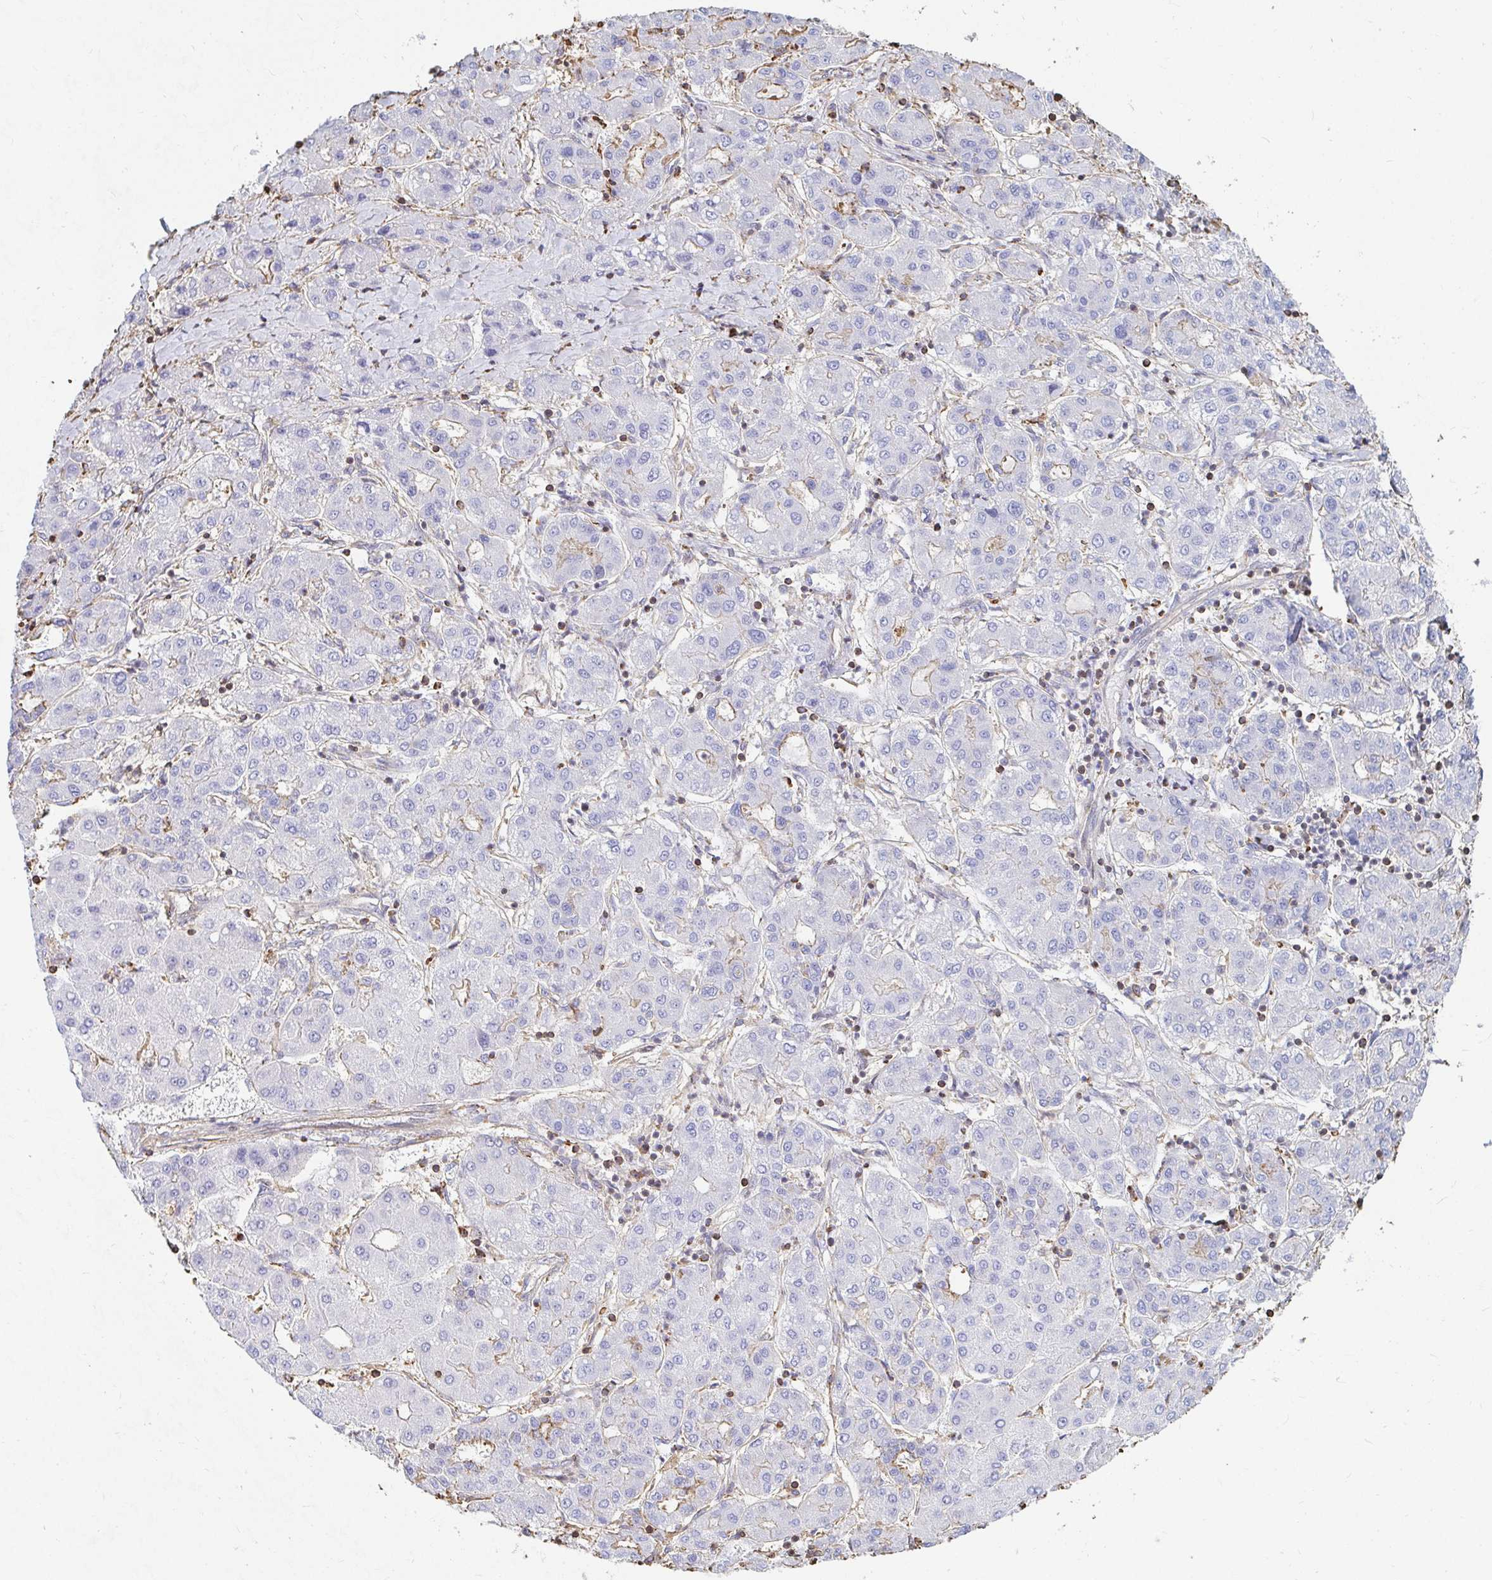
{"staining": {"intensity": "moderate", "quantity": "<25%", "location": "cytoplasmic/membranous"}, "tissue": "liver cancer", "cell_type": "Tumor cells", "image_type": "cancer", "snomed": [{"axis": "morphology", "description": "Carcinoma, Hepatocellular, NOS"}, {"axis": "topography", "description": "Liver"}], "caption": "High-power microscopy captured an IHC image of liver cancer (hepatocellular carcinoma), revealing moderate cytoplasmic/membranous staining in approximately <25% of tumor cells.", "gene": "PTPN14", "patient": {"sex": "male", "age": 65}}